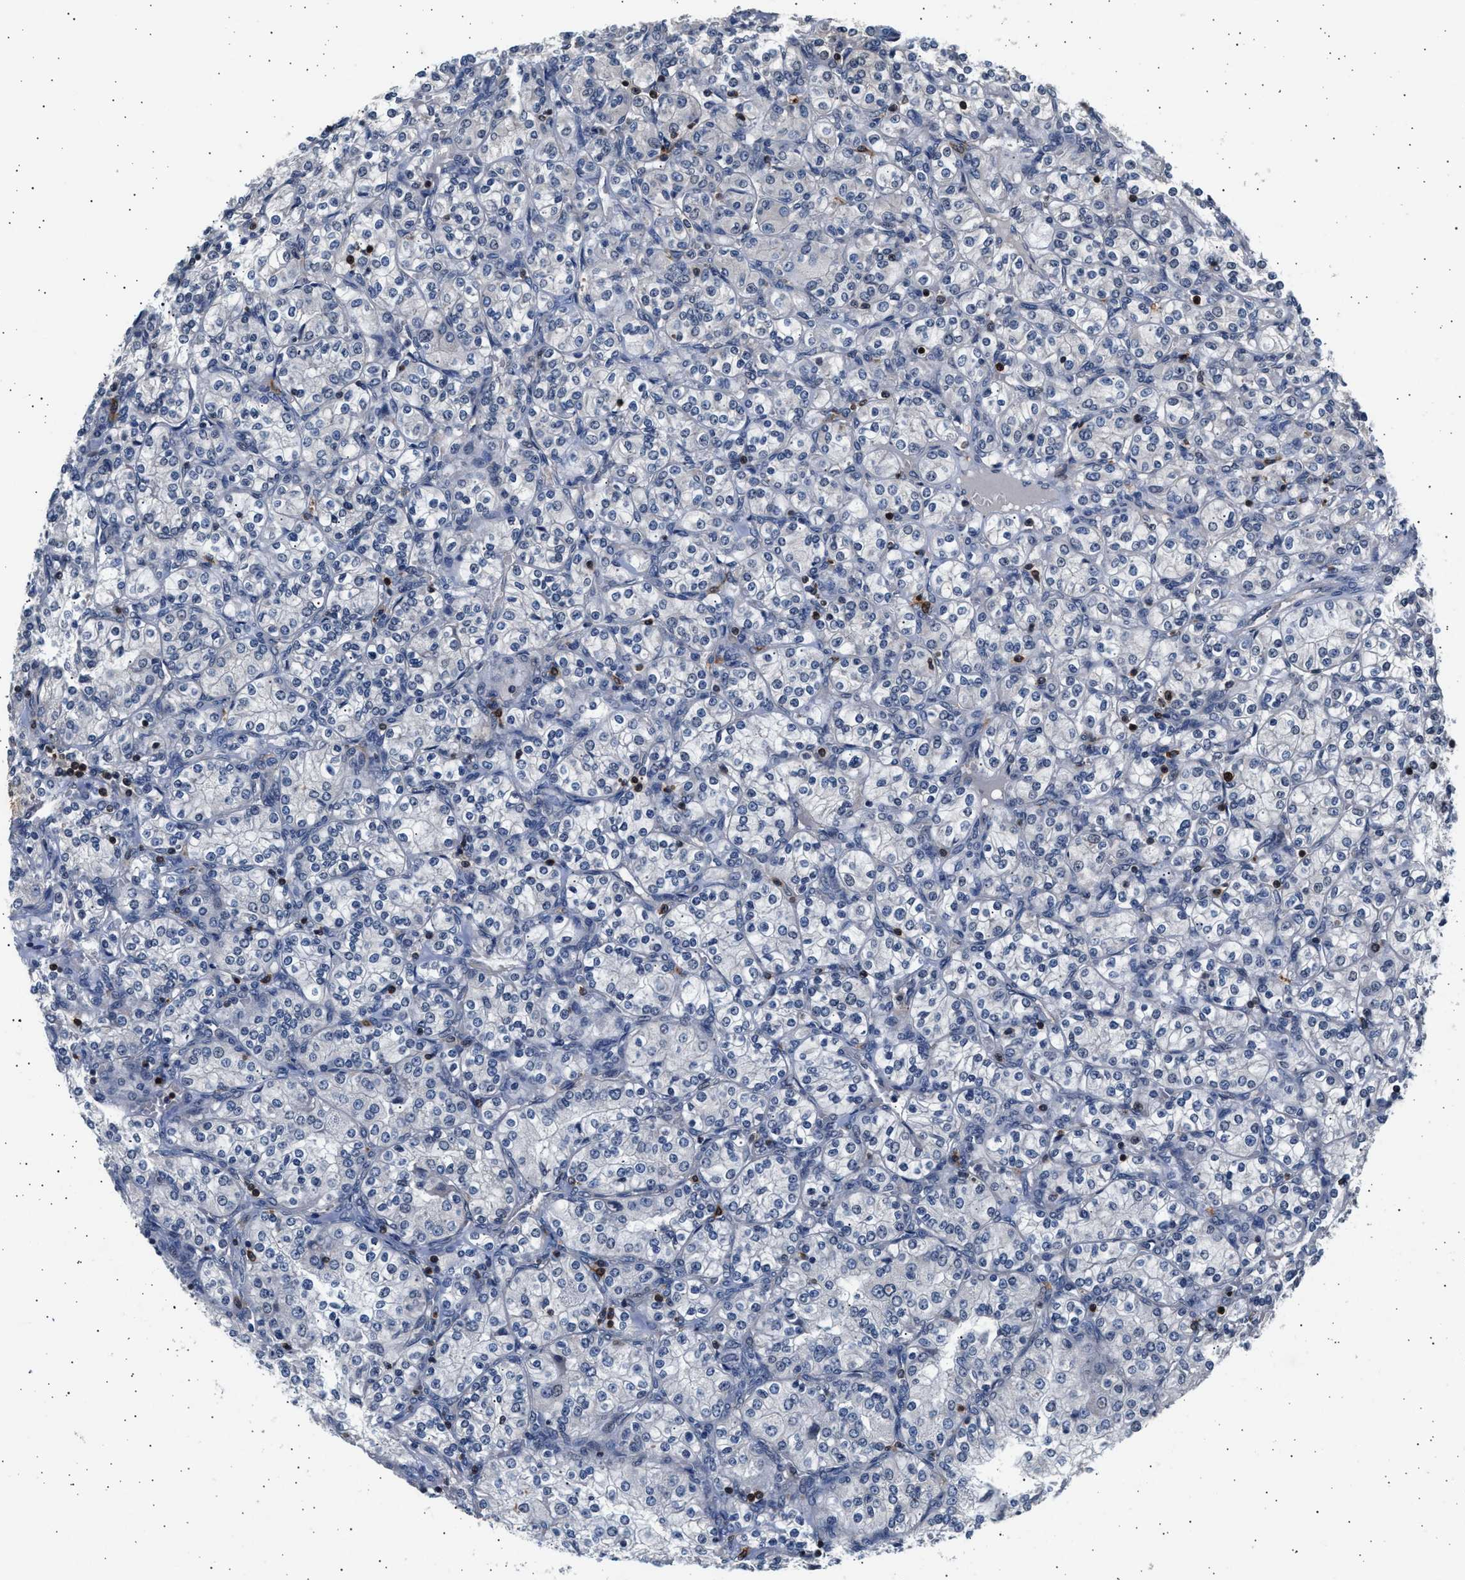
{"staining": {"intensity": "negative", "quantity": "none", "location": "none"}, "tissue": "renal cancer", "cell_type": "Tumor cells", "image_type": "cancer", "snomed": [{"axis": "morphology", "description": "Adenocarcinoma, NOS"}, {"axis": "topography", "description": "Kidney"}], "caption": "Protein analysis of renal adenocarcinoma shows no significant staining in tumor cells.", "gene": "GRAP2", "patient": {"sex": "male", "age": 77}}